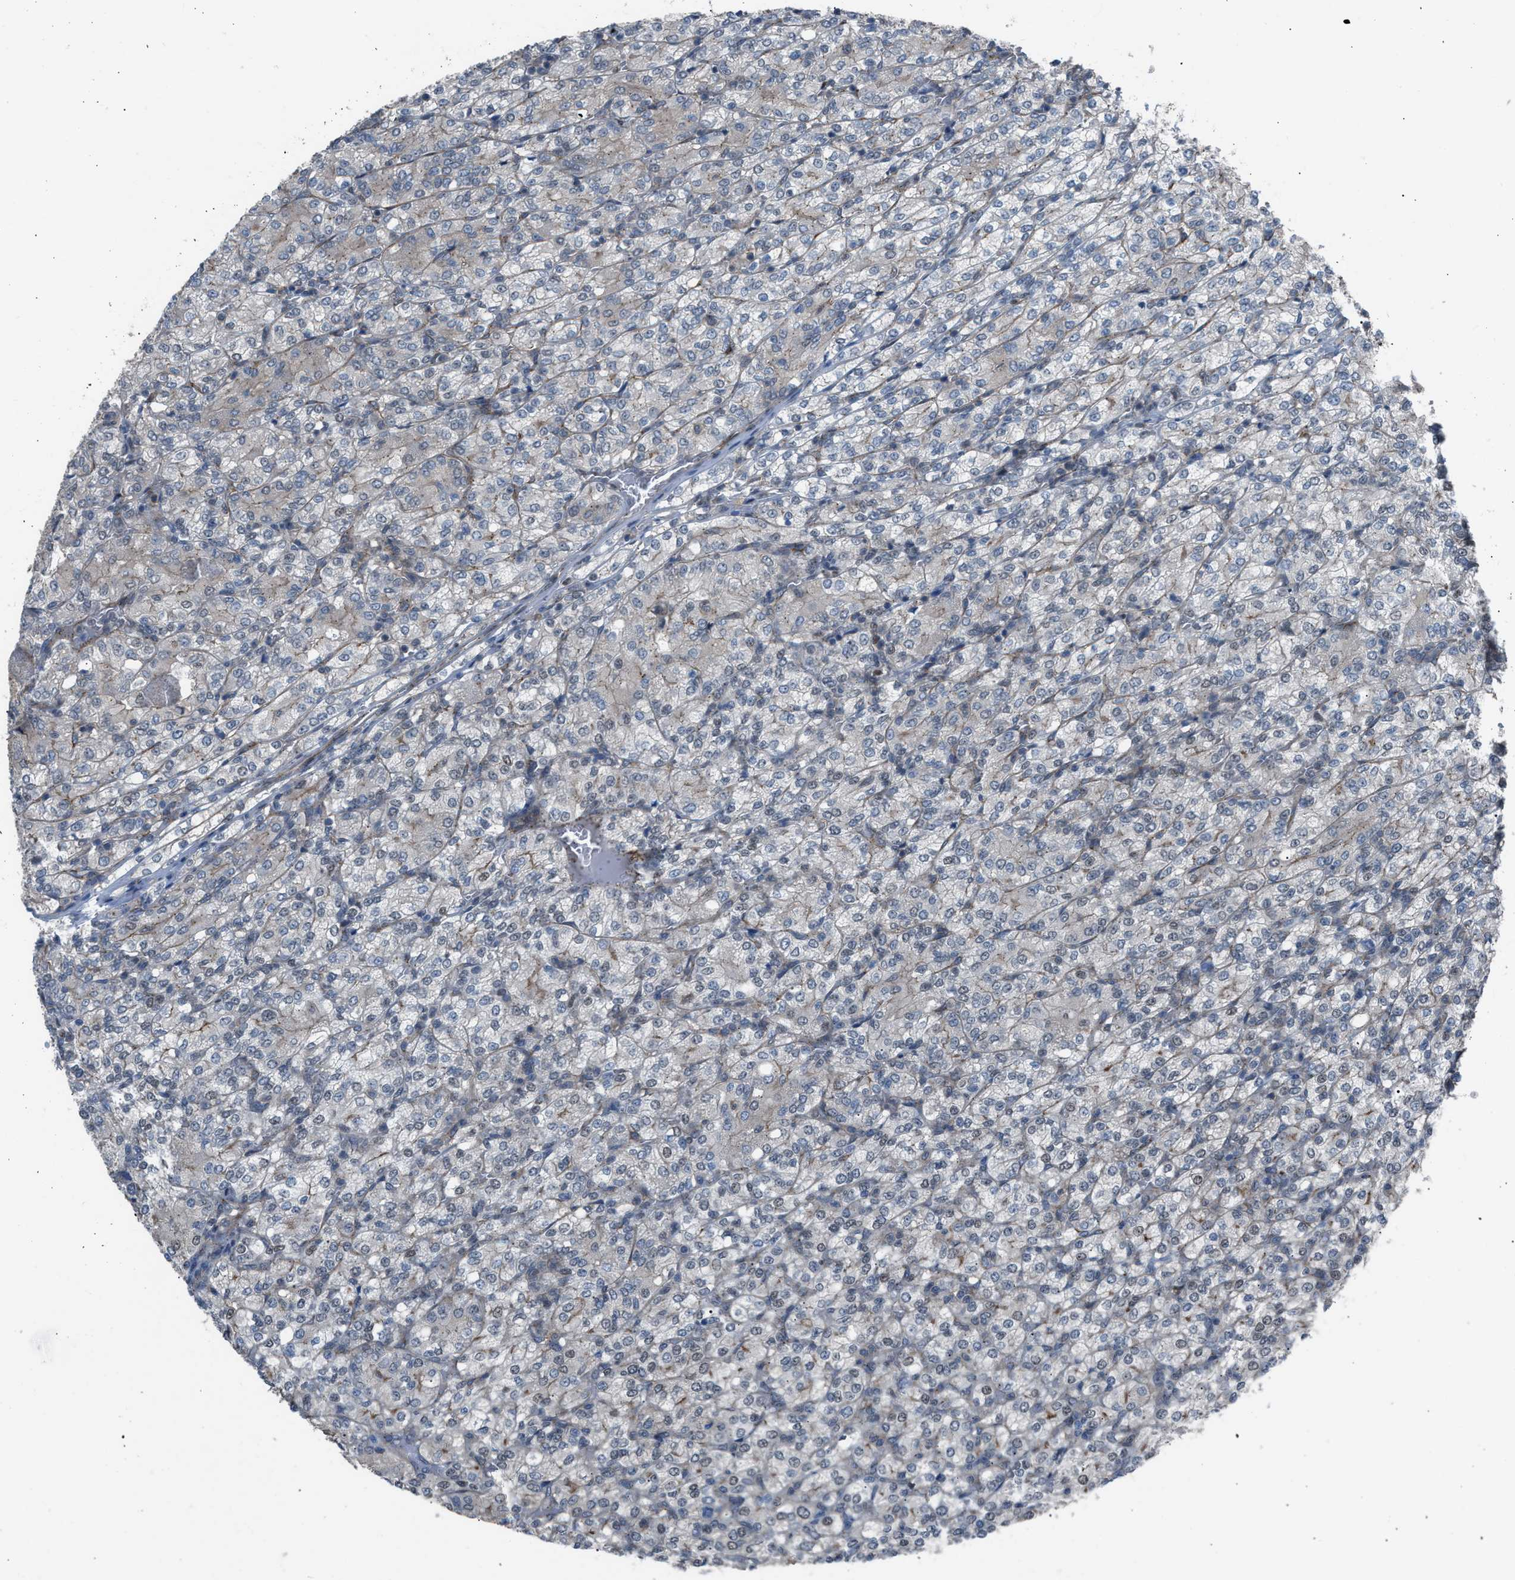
{"staining": {"intensity": "moderate", "quantity": "<25%", "location": "cytoplasmic/membranous"}, "tissue": "renal cancer", "cell_type": "Tumor cells", "image_type": "cancer", "snomed": [{"axis": "morphology", "description": "Adenocarcinoma, NOS"}, {"axis": "topography", "description": "Kidney"}], "caption": "Renal cancer (adenocarcinoma) stained for a protein (brown) reveals moderate cytoplasmic/membranous positive staining in about <25% of tumor cells.", "gene": "CRTC1", "patient": {"sex": "male", "age": 77}}